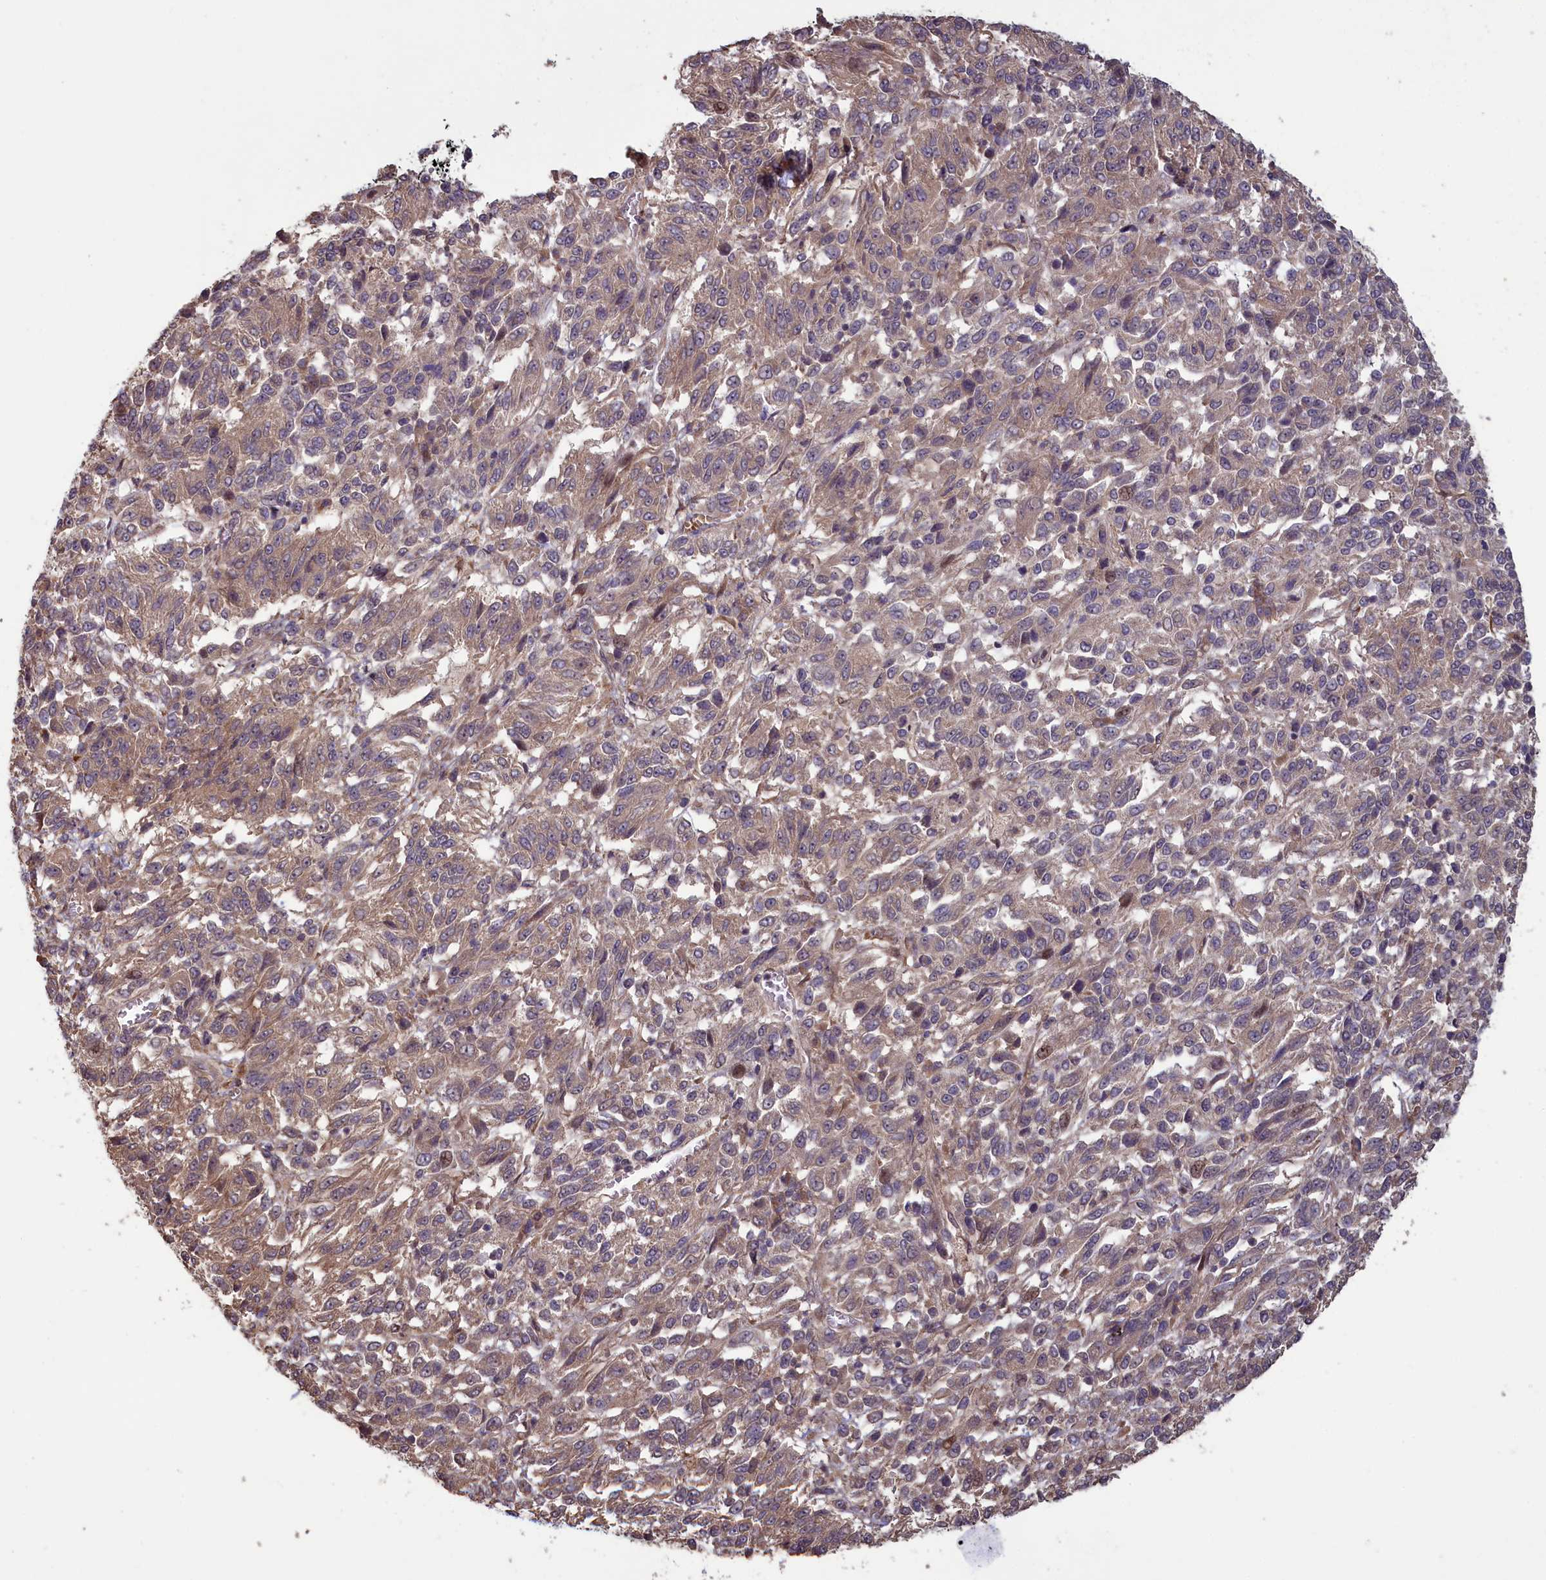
{"staining": {"intensity": "weak", "quantity": "25%-75%", "location": "cytoplasmic/membranous"}, "tissue": "melanoma", "cell_type": "Tumor cells", "image_type": "cancer", "snomed": [{"axis": "morphology", "description": "Malignant melanoma, Metastatic site"}, {"axis": "topography", "description": "Lung"}], "caption": "Protein analysis of malignant melanoma (metastatic site) tissue shows weak cytoplasmic/membranous positivity in about 25%-75% of tumor cells.", "gene": "CIAO2B", "patient": {"sex": "male", "age": 64}}